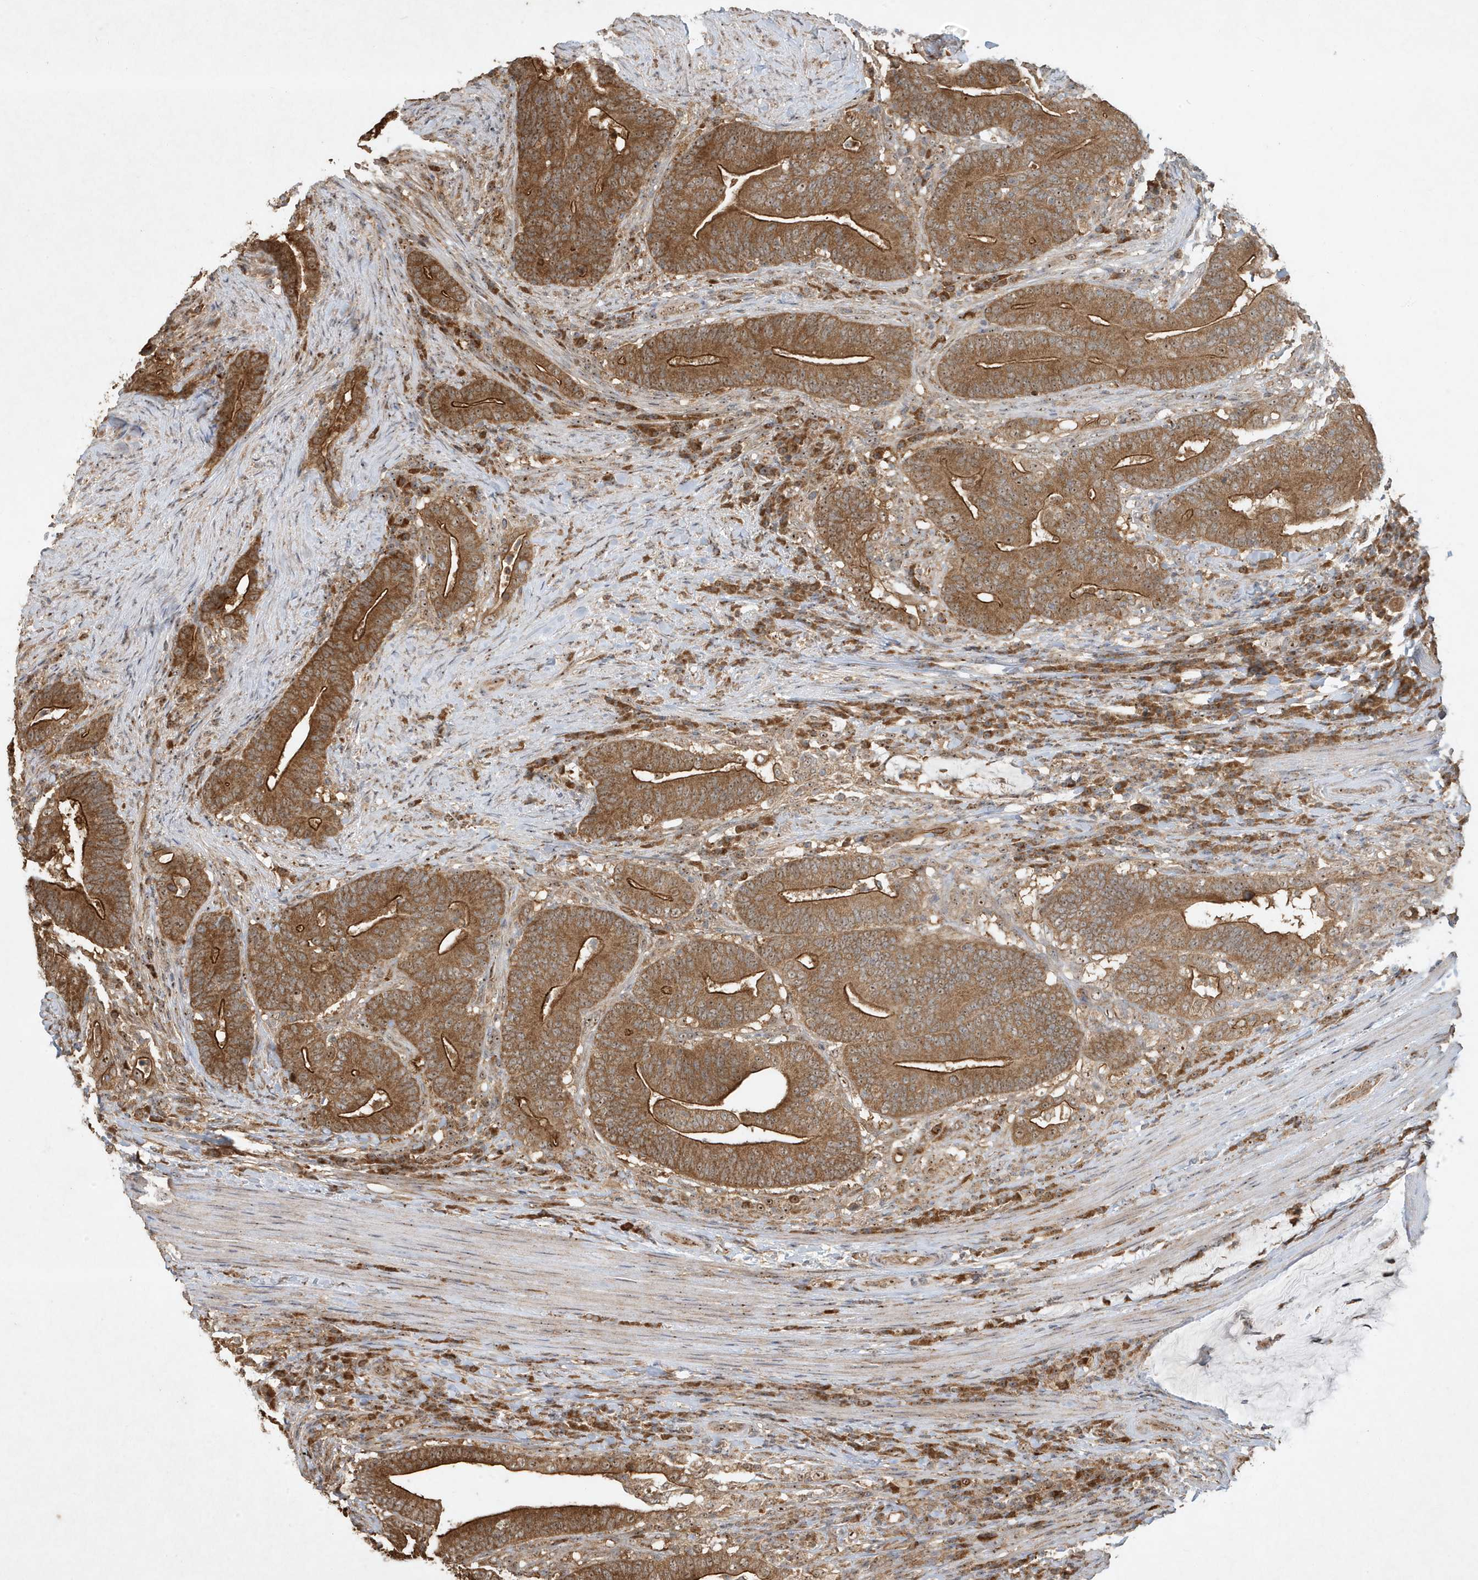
{"staining": {"intensity": "strong", "quantity": ">75%", "location": "cytoplasmic/membranous"}, "tissue": "colorectal cancer", "cell_type": "Tumor cells", "image_type": "cancer", "snomed": [{"axis": "morphology", "description": "Normal tissue, NOS"}, {"axis": "morphology", "description": "Adenocarcinoma, NOS"}, {"axis": "topography", "description": "Colon"}], "caption": "Colorectal adenocarcinoma stained with DAB (3,3'-diaminobenzidine) immunohistochemistry (IHC) reveals high levels of strong cytoplasmic/membranous staining in about >75% of tumor cells. (DAB = brown stain, brightfield microscopy at high magnification).", "gene": "ABCB9", "patient": {"sex": "female", "age": 66}}